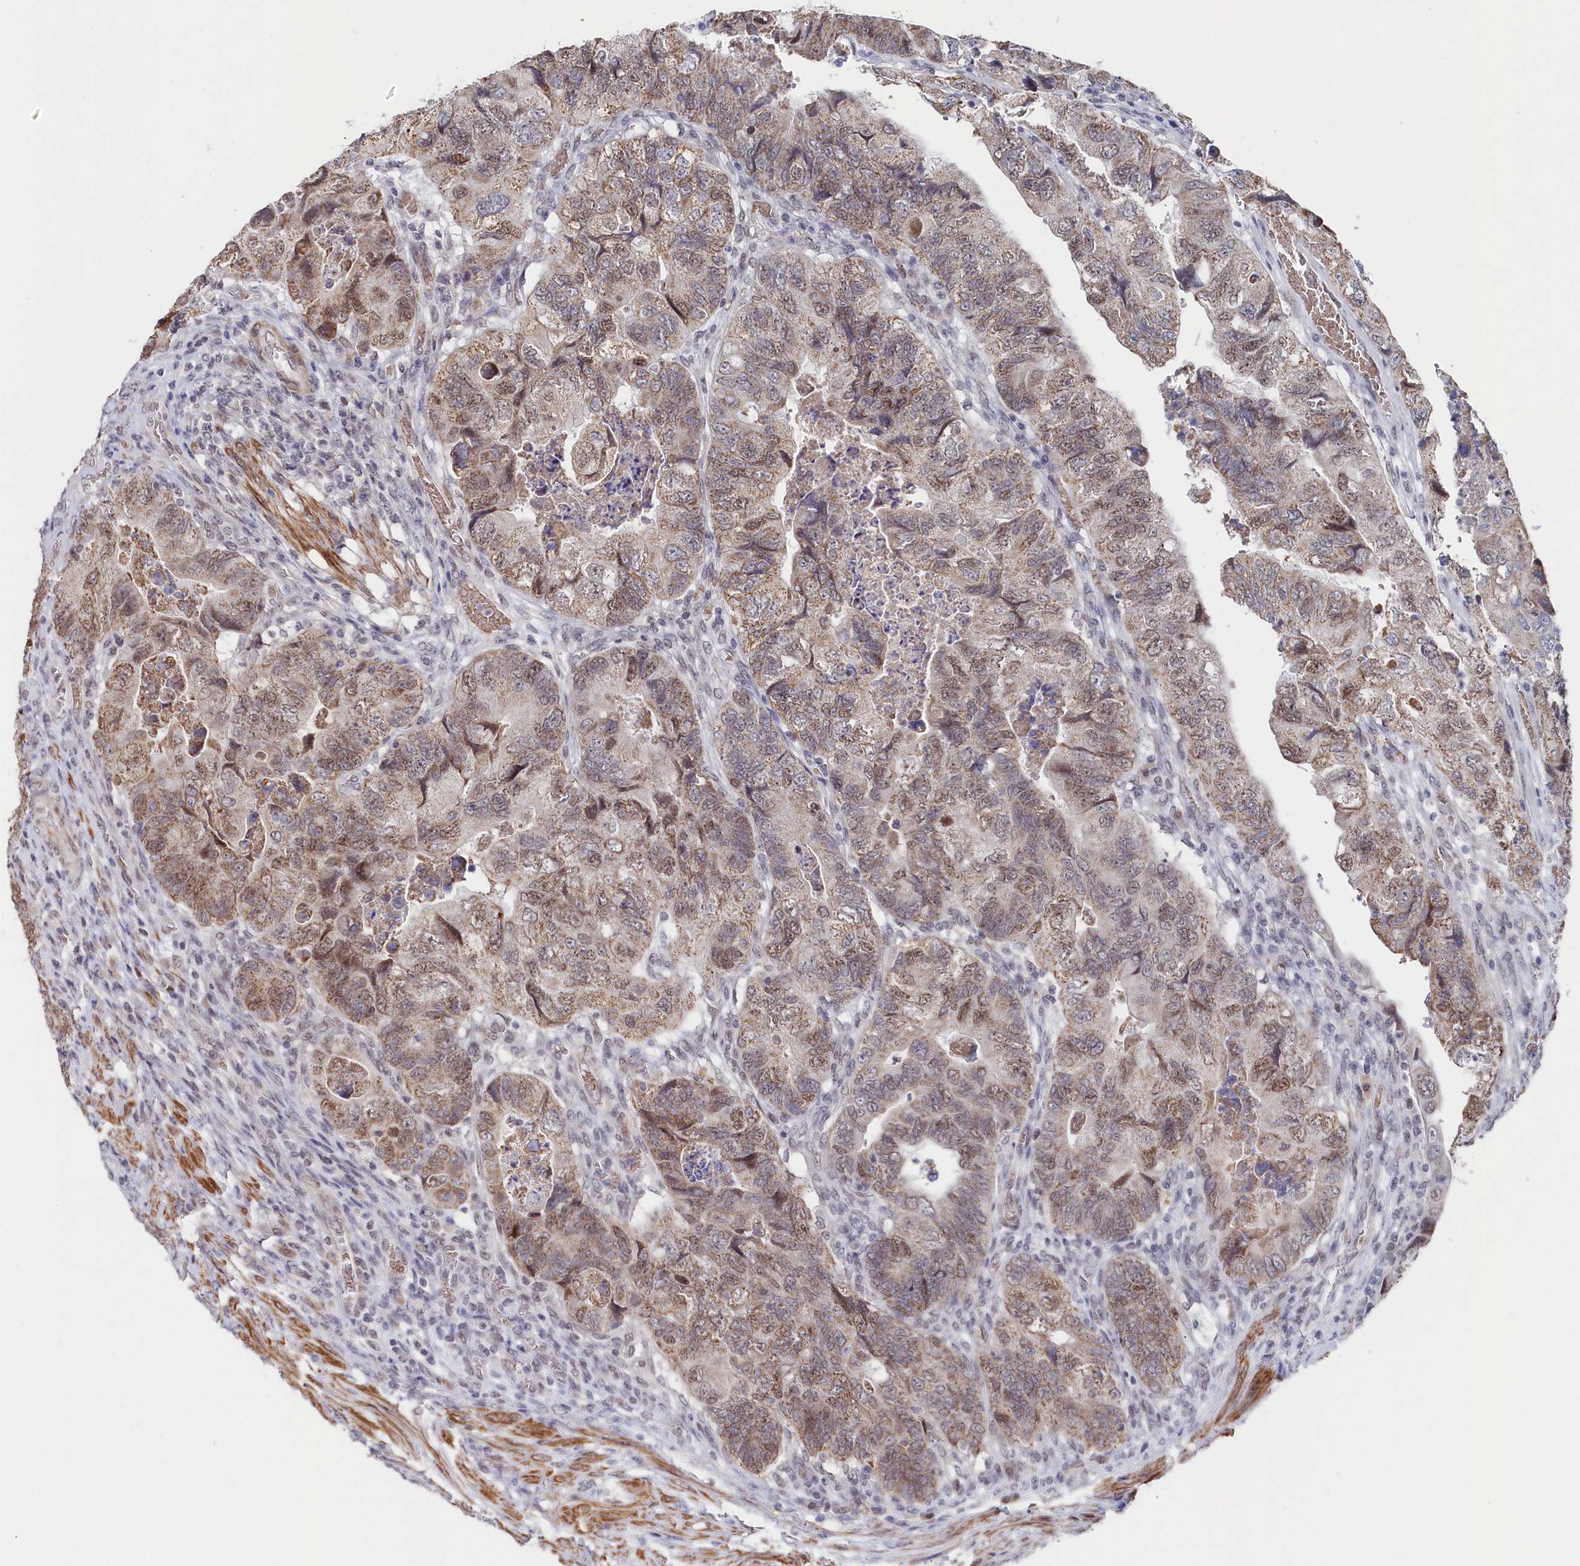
{"staining": {"intensity": "moderate", "quantity": "25%-75%", "location": "cytoplasmic/membranous,nuclear"}, "tissue": "colorectal cancer", "cell_type": "Tumor cells", "image_type": "cancer", "snomed": [{"axis": "morphology", "description": "Adenocarcinoma, NOS"}, {"axis": "topography", "description": "Rectum"}], "caption": "An immunohistochemistry image of tumor tissue is shown. Protein staining in brown highlights moderate cytoplasmic/membranous and nuclear positivity in colorectal adenocarcinoma within tumor cells.", "gene": "TIGD4", "patient": {"sex": "male", "age": 63}}